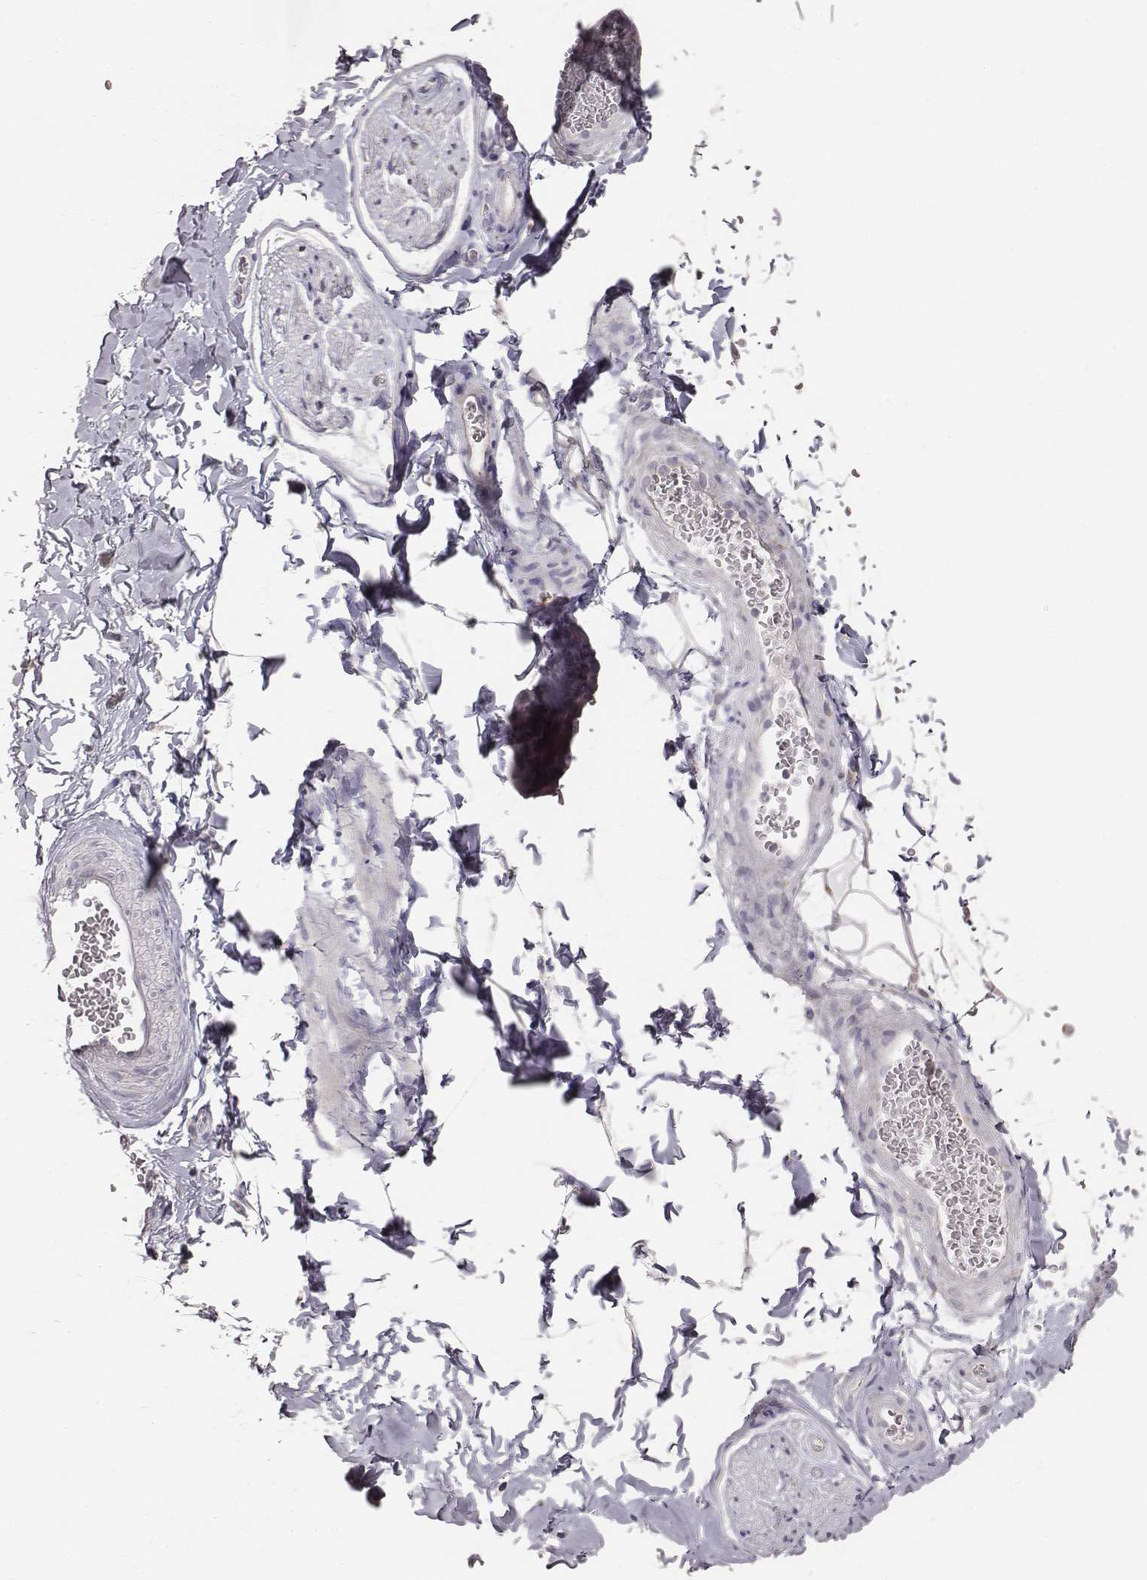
{"staining": {"intensity": "negative", "quantity": "none", "location": "none"}, "tissue": "adipose tissue", "cell_type": "Adipocytes", "image_type": "normal", "snomed": [{"axis": "morphology", "description": "Normal tissue, NOS"}, {"axis": "topography", "description": "Smooth muscle"}, {"axis": "topography", "description": "Peripheral nerve tissue"}], "caption": "Immunohistochemistry of benign human adipose tissue displays no expression in adipocytes. (Immunohistochemistry, brightfield microscopy, high magnification).", "gene": "ABCD3", "patient": {"sex": "male", "age": 22}}